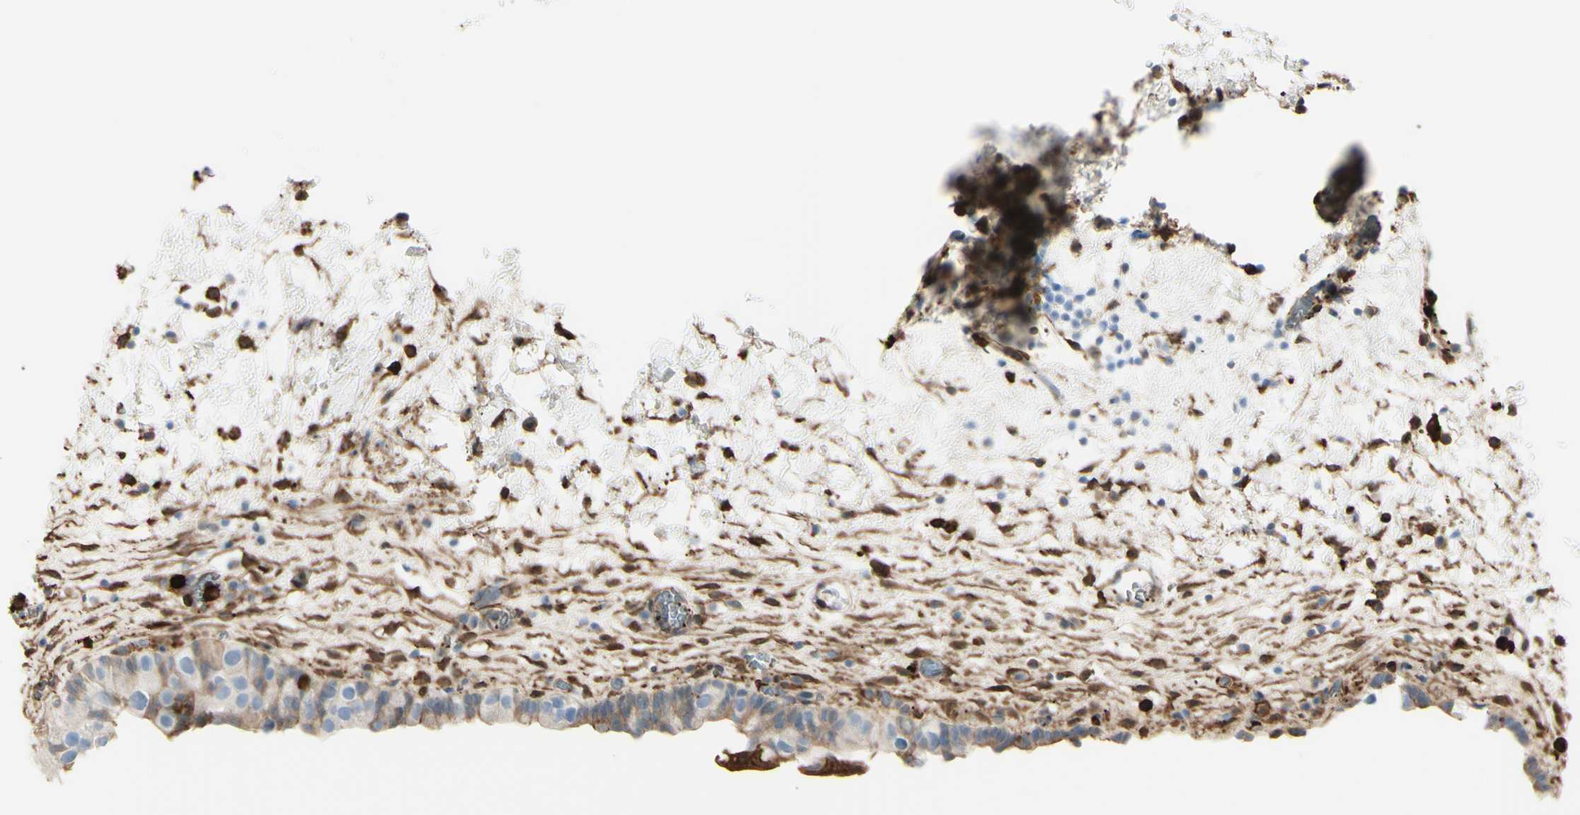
{"staining": {"intensity": "weak", "quantity": ">75%", "location": "cytoplasmic/membranous"}, "tissue": "urinary bladder", "cell_type": "Urothelial cells", "image_type": "normal", "snomed": [{"axis": "morphology", "description": "Normal tissue, NOS"}, {"axis": "topography", "description": "Urinary bladder"}], "caption": "A brown stain labels weak cytoplasmic/membranous positivity of a protein in urothelial cells of normal urinary bladder. (DAB = brown stain, brightfield microscopy at high magnification).", "gene": "GSN", "patient": {"sex": "female", "age": 64}}